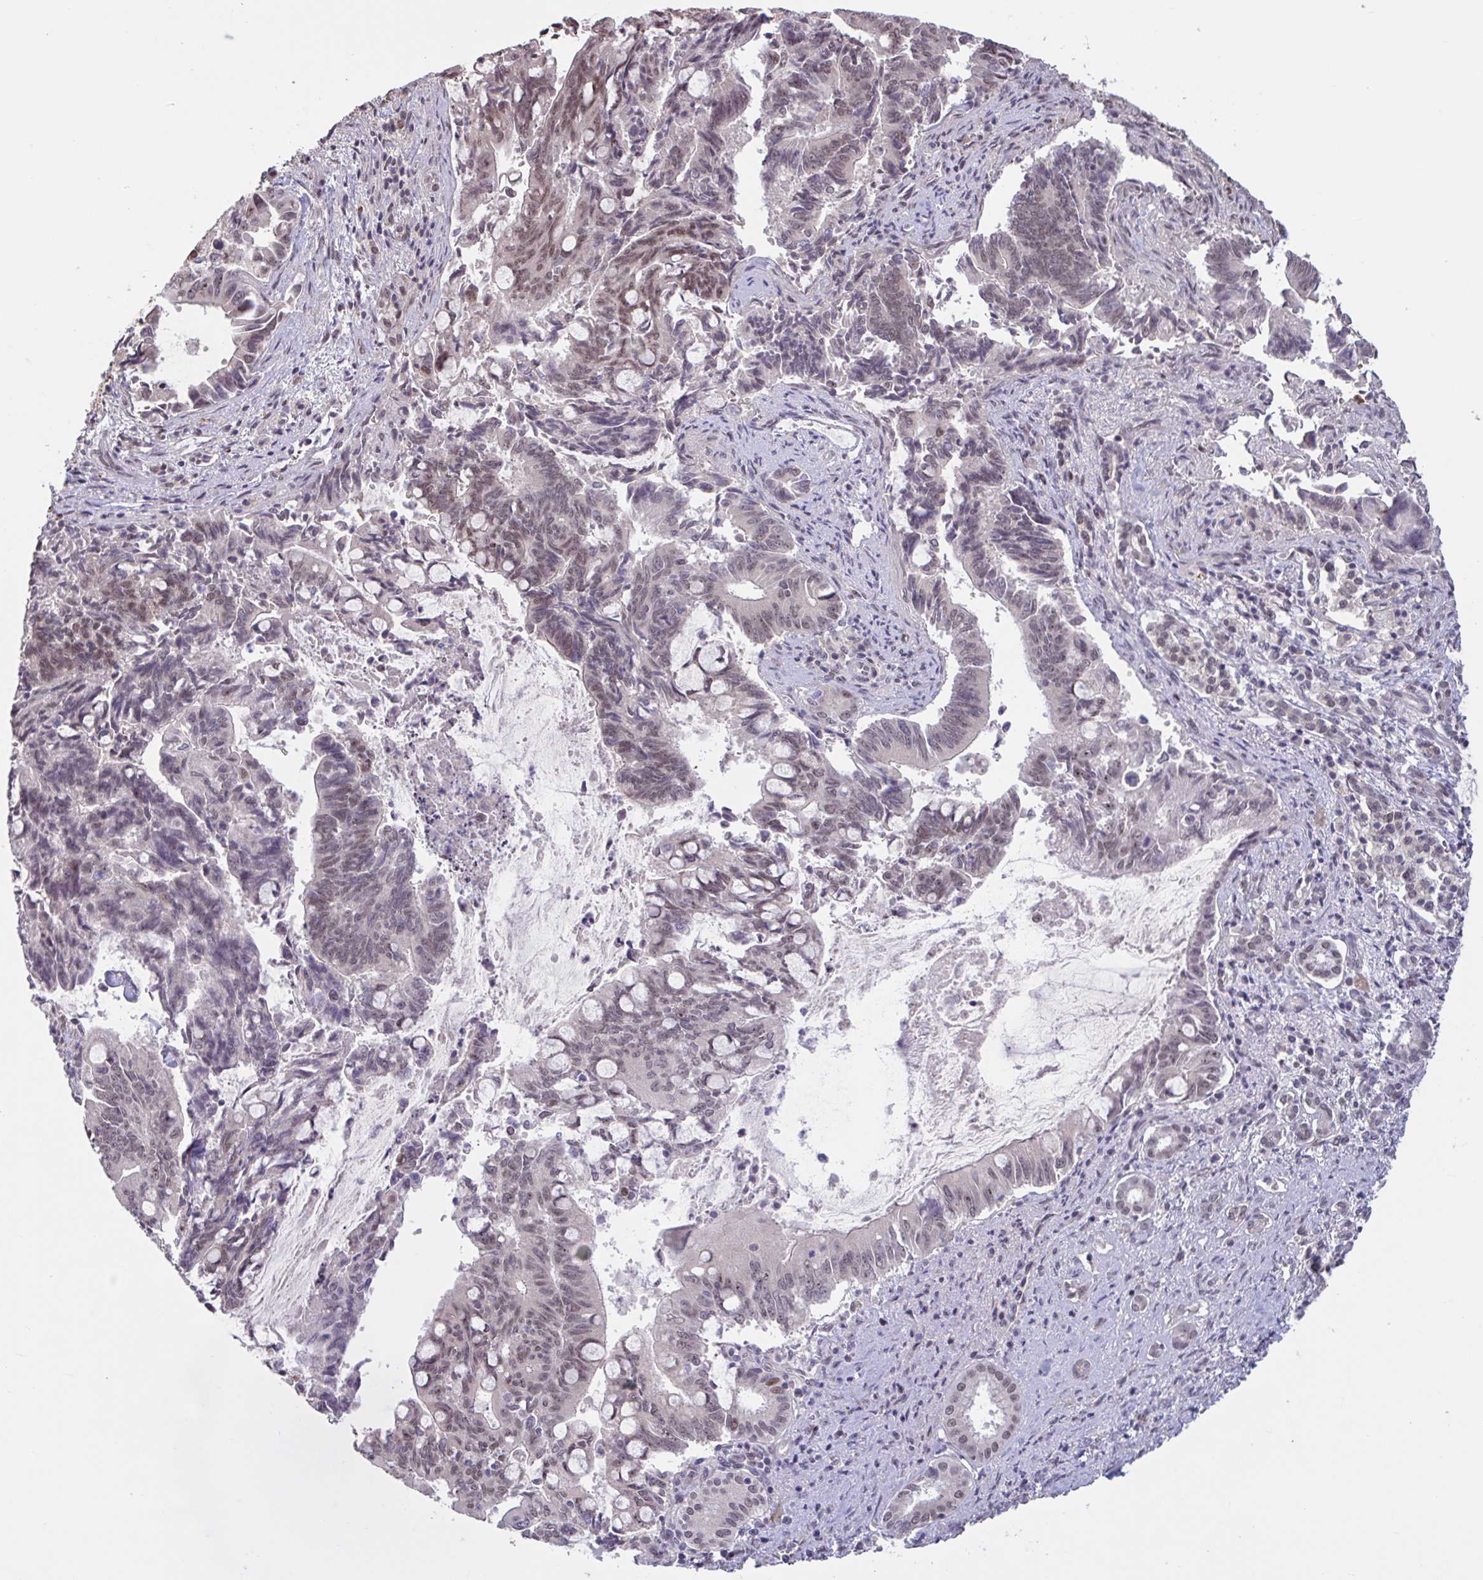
{"staining": {"intensity": "weak", "quantity": "25%-75%", "location": "nuclear"}, "tissue": "pancreatic cancer", "cell_type": "Tumor cells", "image_type": "cancer", "snomed": [{"axis": "morphology", "description": "Adenocarcinoma, NOS"}, {"axis": "topography", "description": "Pancreas"}], "caption": "This is an image of immunohistochemistry (IHC) staining of adenocarcinoma (pancreatic), which shows weak staining in the nuclear of tumor cells.", "gene": "ZNF414", "patient": {"sex": "male", "age": 68}}